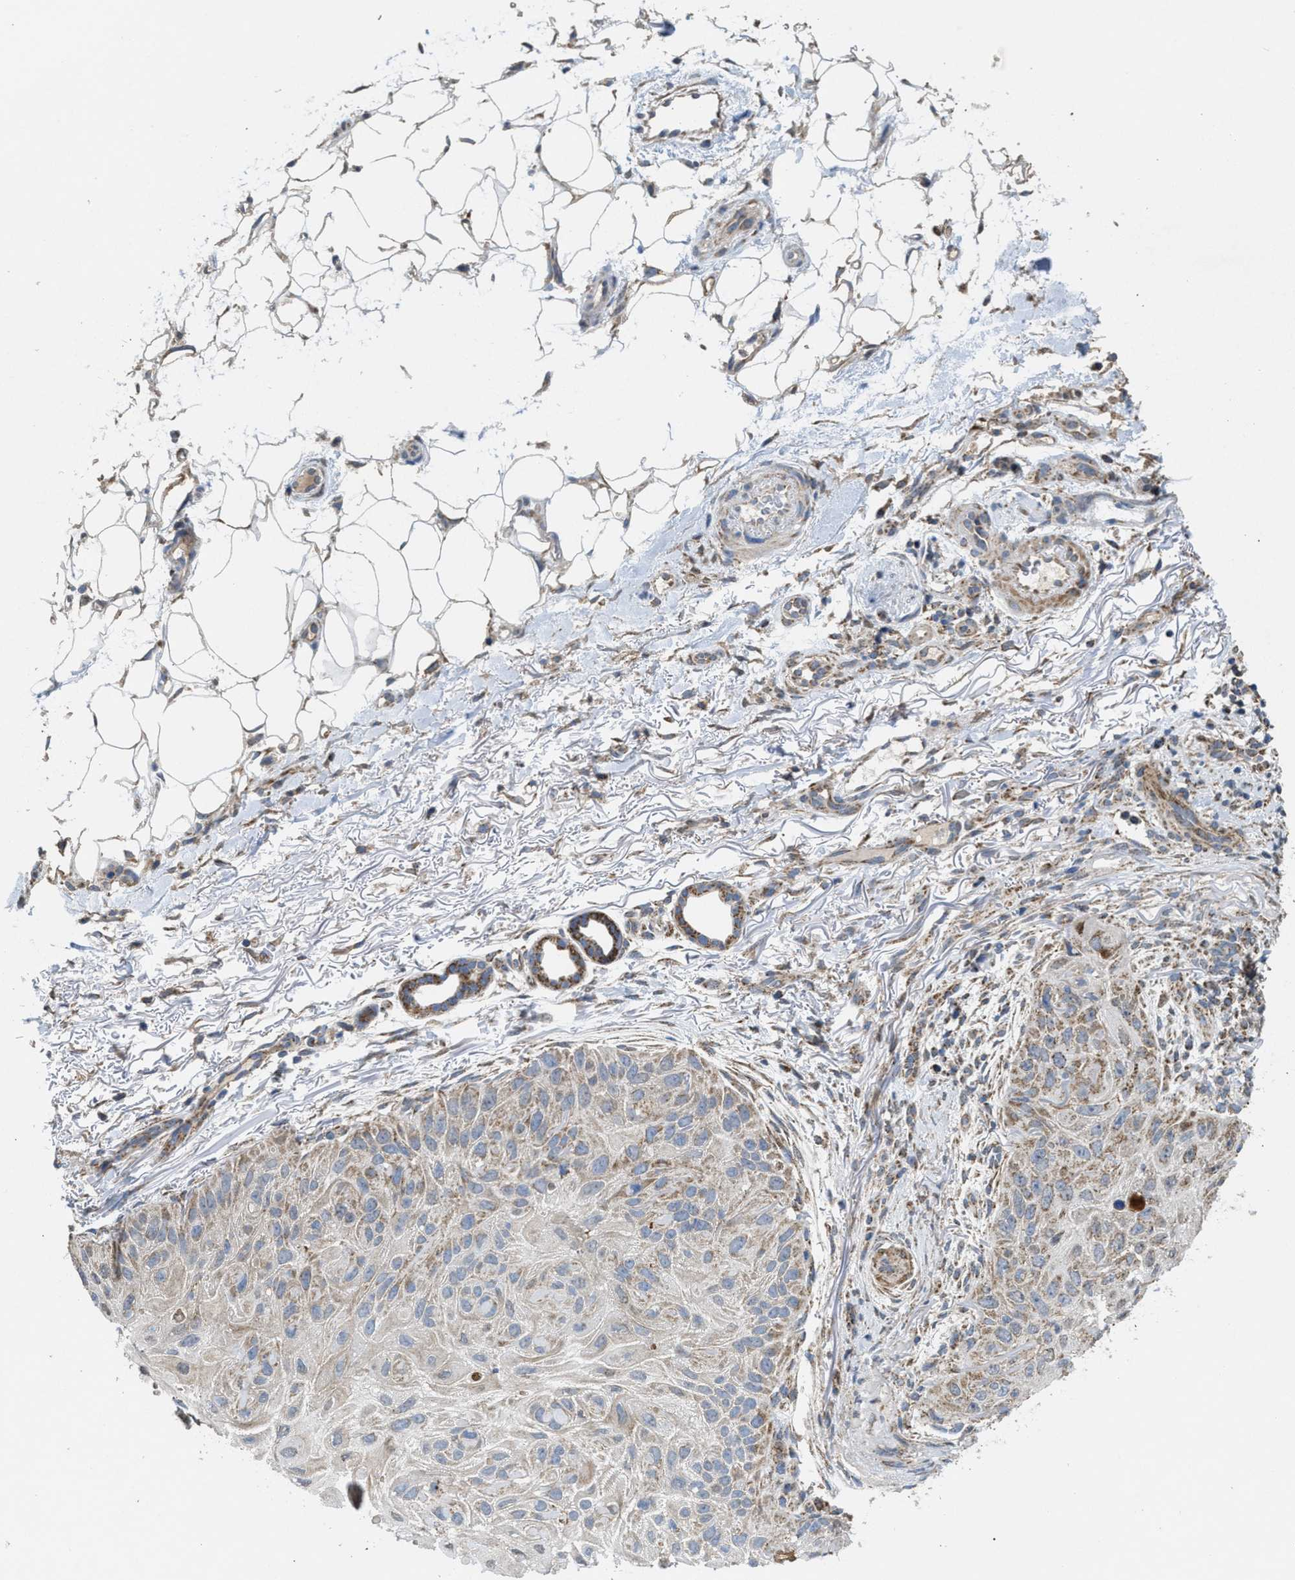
{"staining": {"intensity": "weak", "quantity": "<25%", "location": "cytoplasmic/membranous"}, "tissue": "skin cancer", "cell_type": "Tumor cells", "image_type": "cancer", "snomed": [{"axis": "morphology", "description": "Squamous cell carcinoma, NOS"}, {"axis": "topography", "description": "Skin"}], "caption": "Immunohistochemistry photomicrograph of neoplastic tissue: skin cancer stained with DAB (3,3'-diaminobenzidine) shows no significant protein positivity in tumor cells.", "gene": "TACO1", "patient": {"sex": "female", "age": 77}}